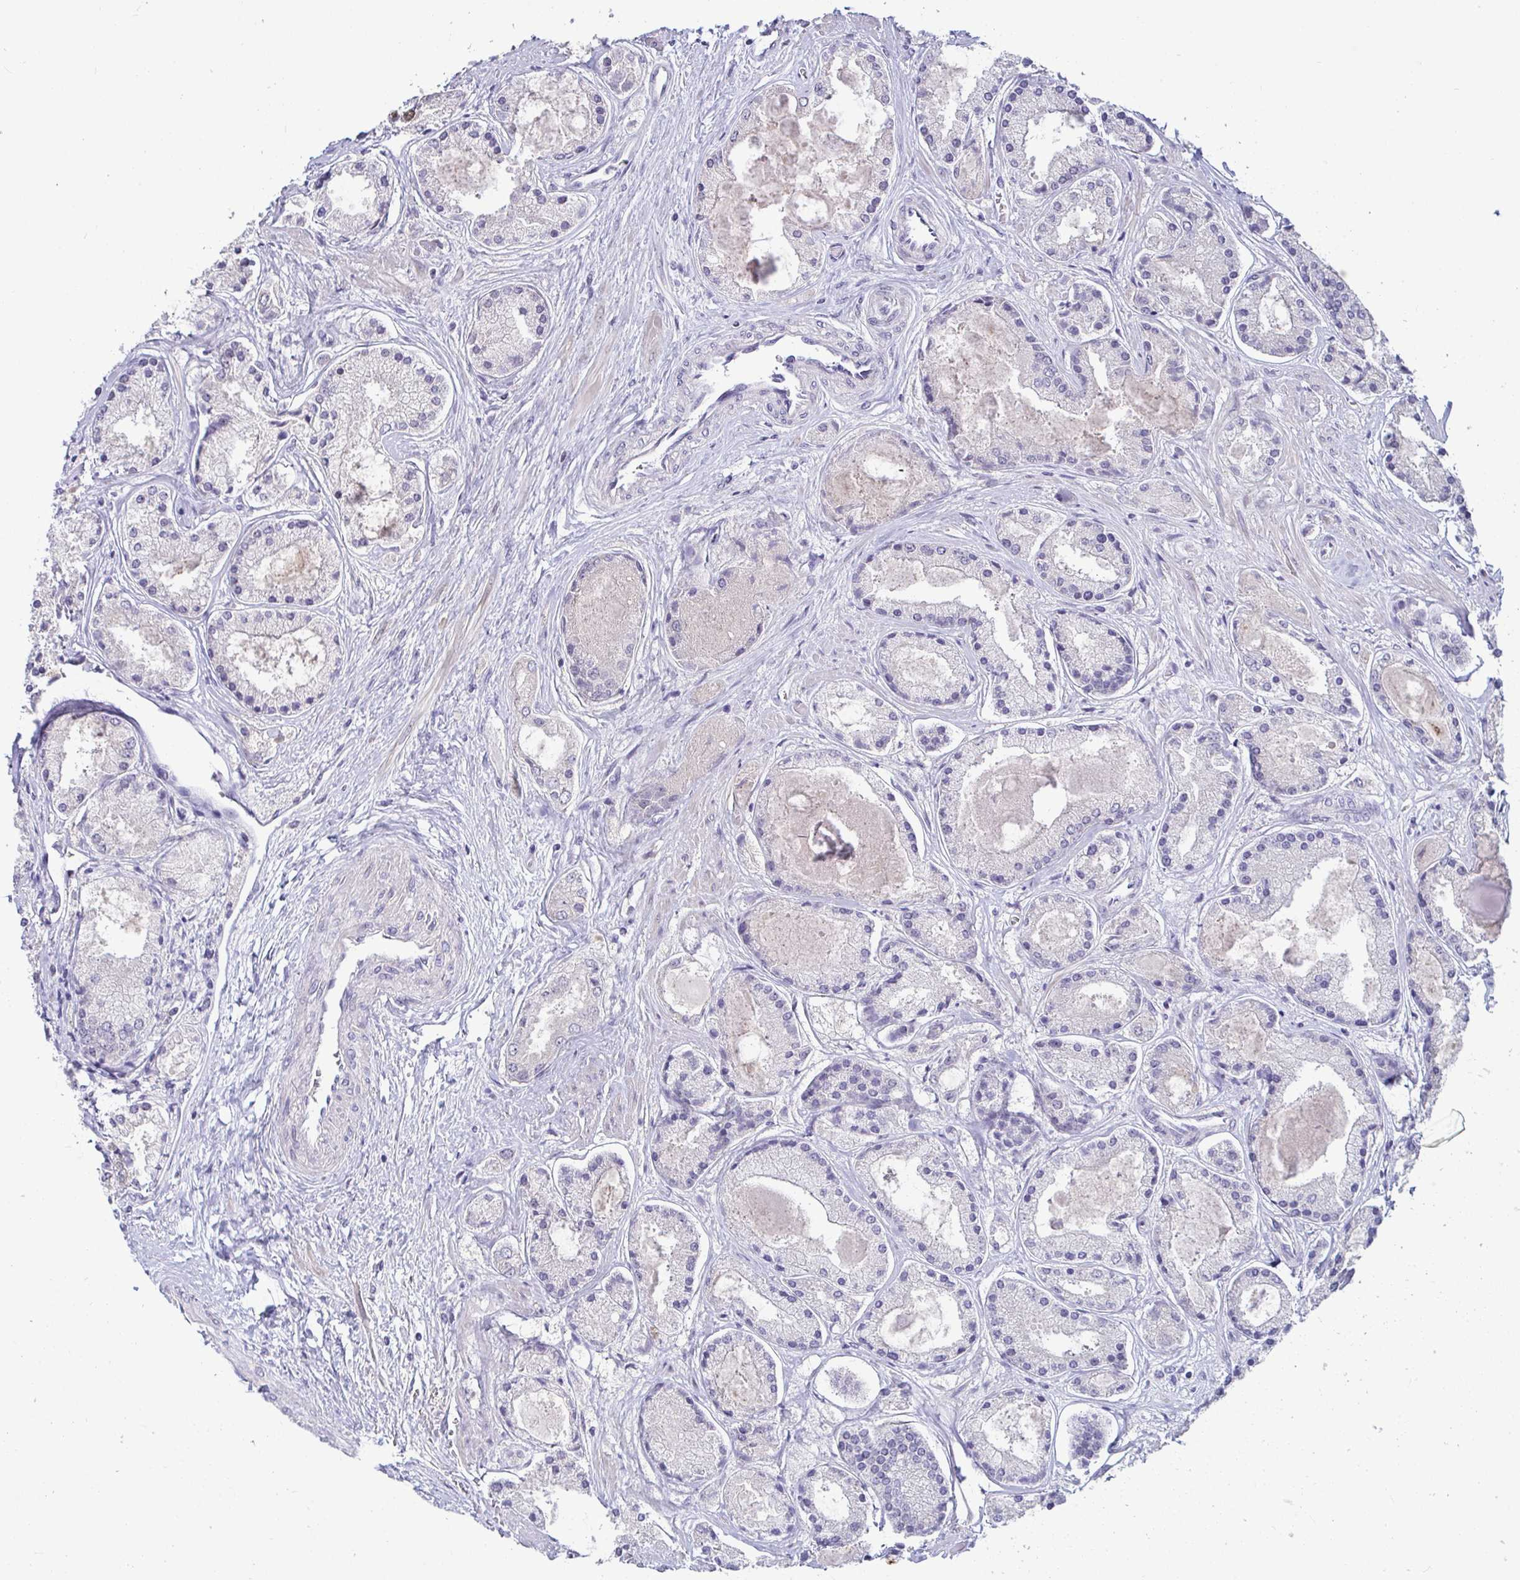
{"staining": {"intensity": "negative", "quantity": "none", "location": "none"}, "tissue": "prostate cancer", "cell_type": "Tumor cells", "image_type": "cancer", "snomed": [{"axis": "morphology", "description": "Adenocarcinoma, High grade"}, {"axis": "topography", "description": "Prostate"}], "caption": "Immunohistochemistry (IHC) of prostate cancer (high-grade adenocarcinoma) exhibits no expression in tumor cells. The staining was performed using DAB (3,3'-diaminobenzidine) to visualize the protein expression in brown, while the nuclei were stained in blue with hematoxylin (Magnification: 20x).", "gene": "GSTM1", "patient": {"sex": "male", "age": 67}}